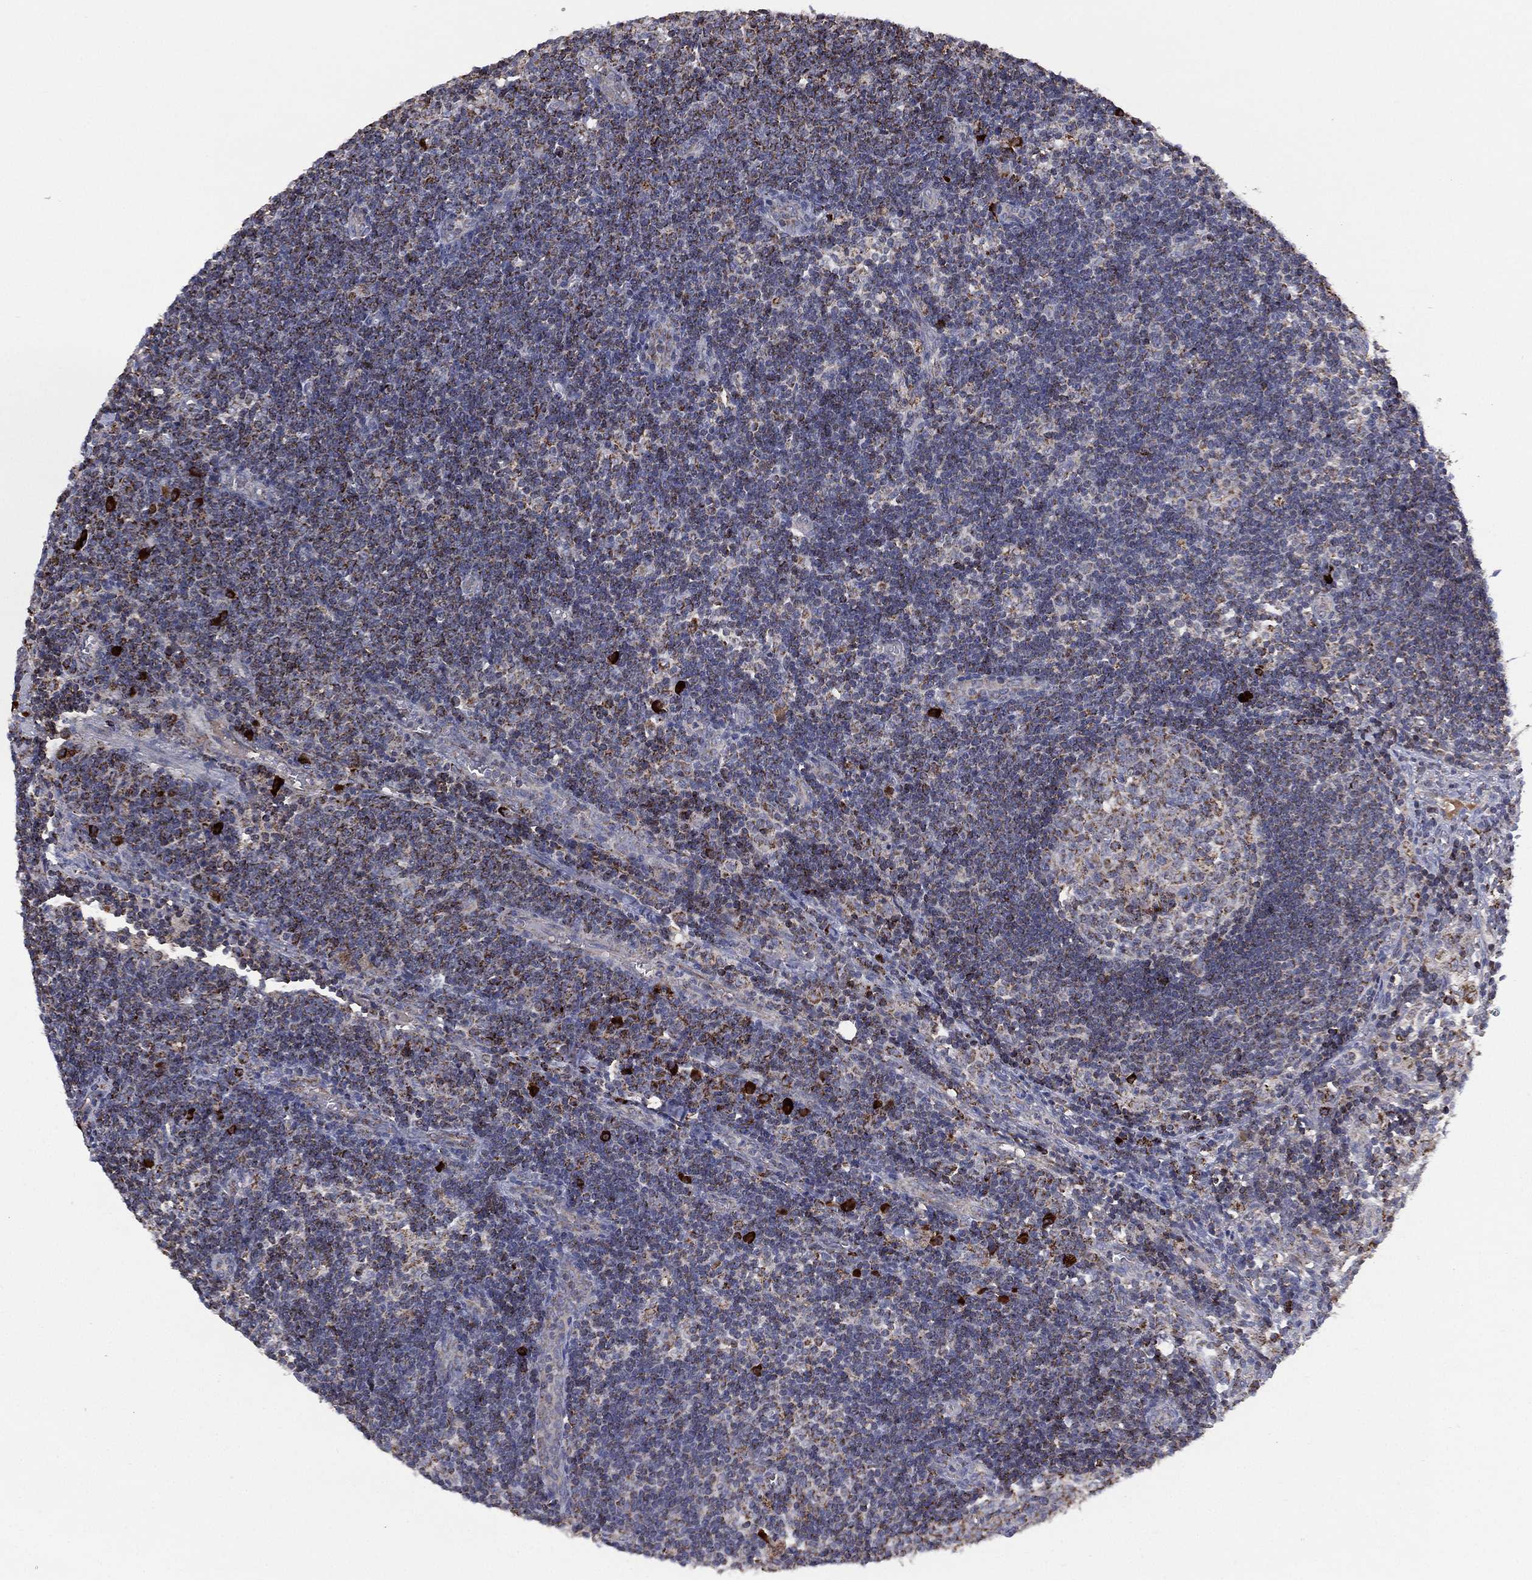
{"staining": {"intensity": "moderate", "quantity": "<25%", "location": "cytoplasmic/membranous"}, "tissue": "lymph node", "cell_type": "Germinal center cells", "image_type": "normal", "snomed": [{"axis": "morphology", "description": "Normal tissue, NOS"}, {"axis": "morphology", "description": "Adenocarcinoma, NOS"}, {"axis": "topography", "description": "Lymph node"}, {"axis": "topography", "description": "Pancreas"}], "caption": "This is an image of immunohistochemistry (IHC) staining of unremarkable lymph node, which shows moderate expression in the cytoplasmic/membranous of germinal center cells.", "gene": "PPP2R5A", "patient": {"sex": "female", "age": 58}}